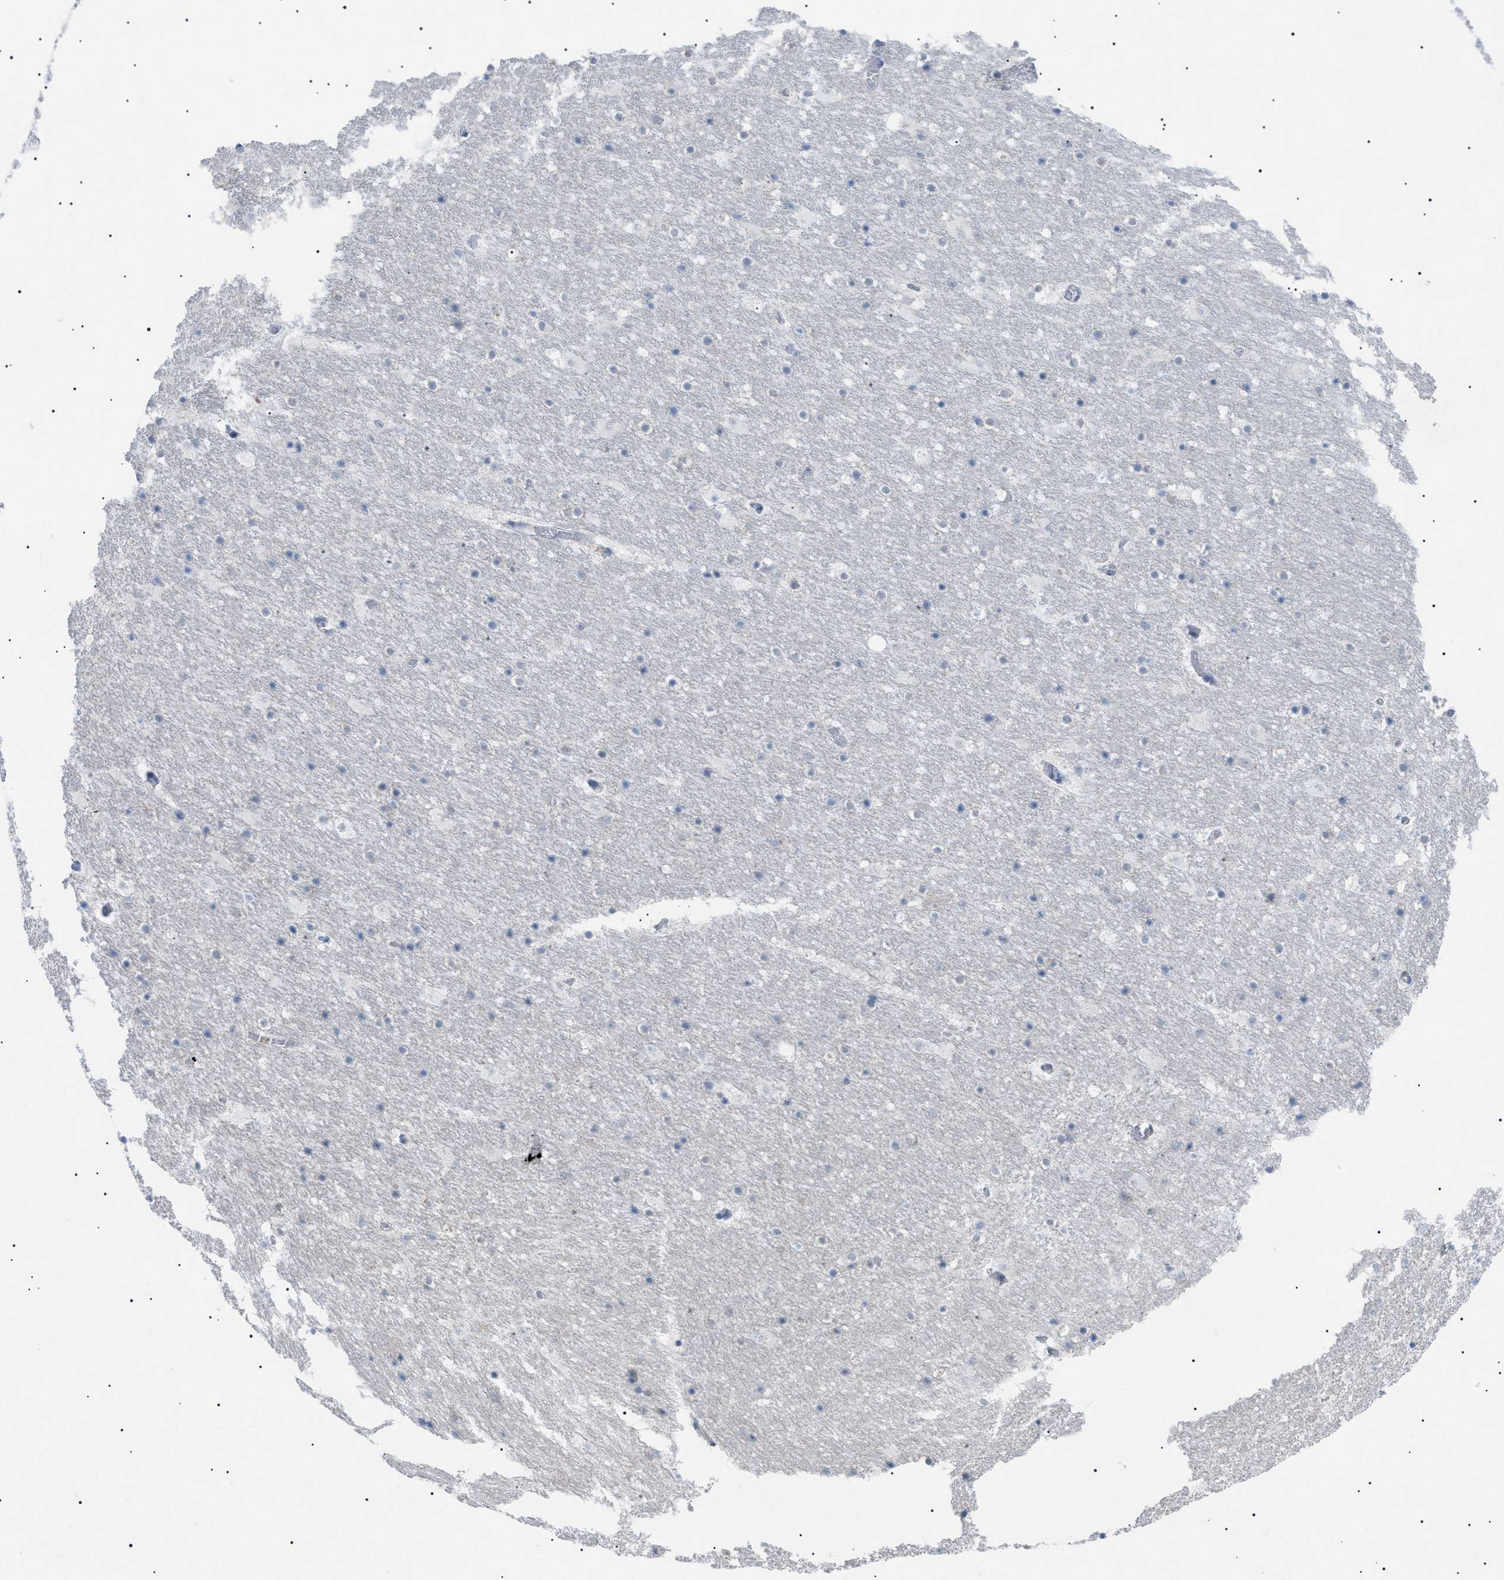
{"staining": {"intensity": "negative", "quantity": "none", "location": "none"}, "tissue": "hippocampus", "cell_type": "Glial cells", "image_type": "normal", "snomed": [{"axis": "morphology", "description": "Normal tissue, NOS"}, {"axis": "topography", "description": "Hippocampus"}], "caption": "A histopathology image of human hippocampus is negative for staining in glial cells. (DAB (3,3'-diaminobenzidine) immunohistochemistry visualized using brightfield microscopy, high magnification).", "gene": "ADAMTS1", "patient": {"sex": "male", "age": 45}}